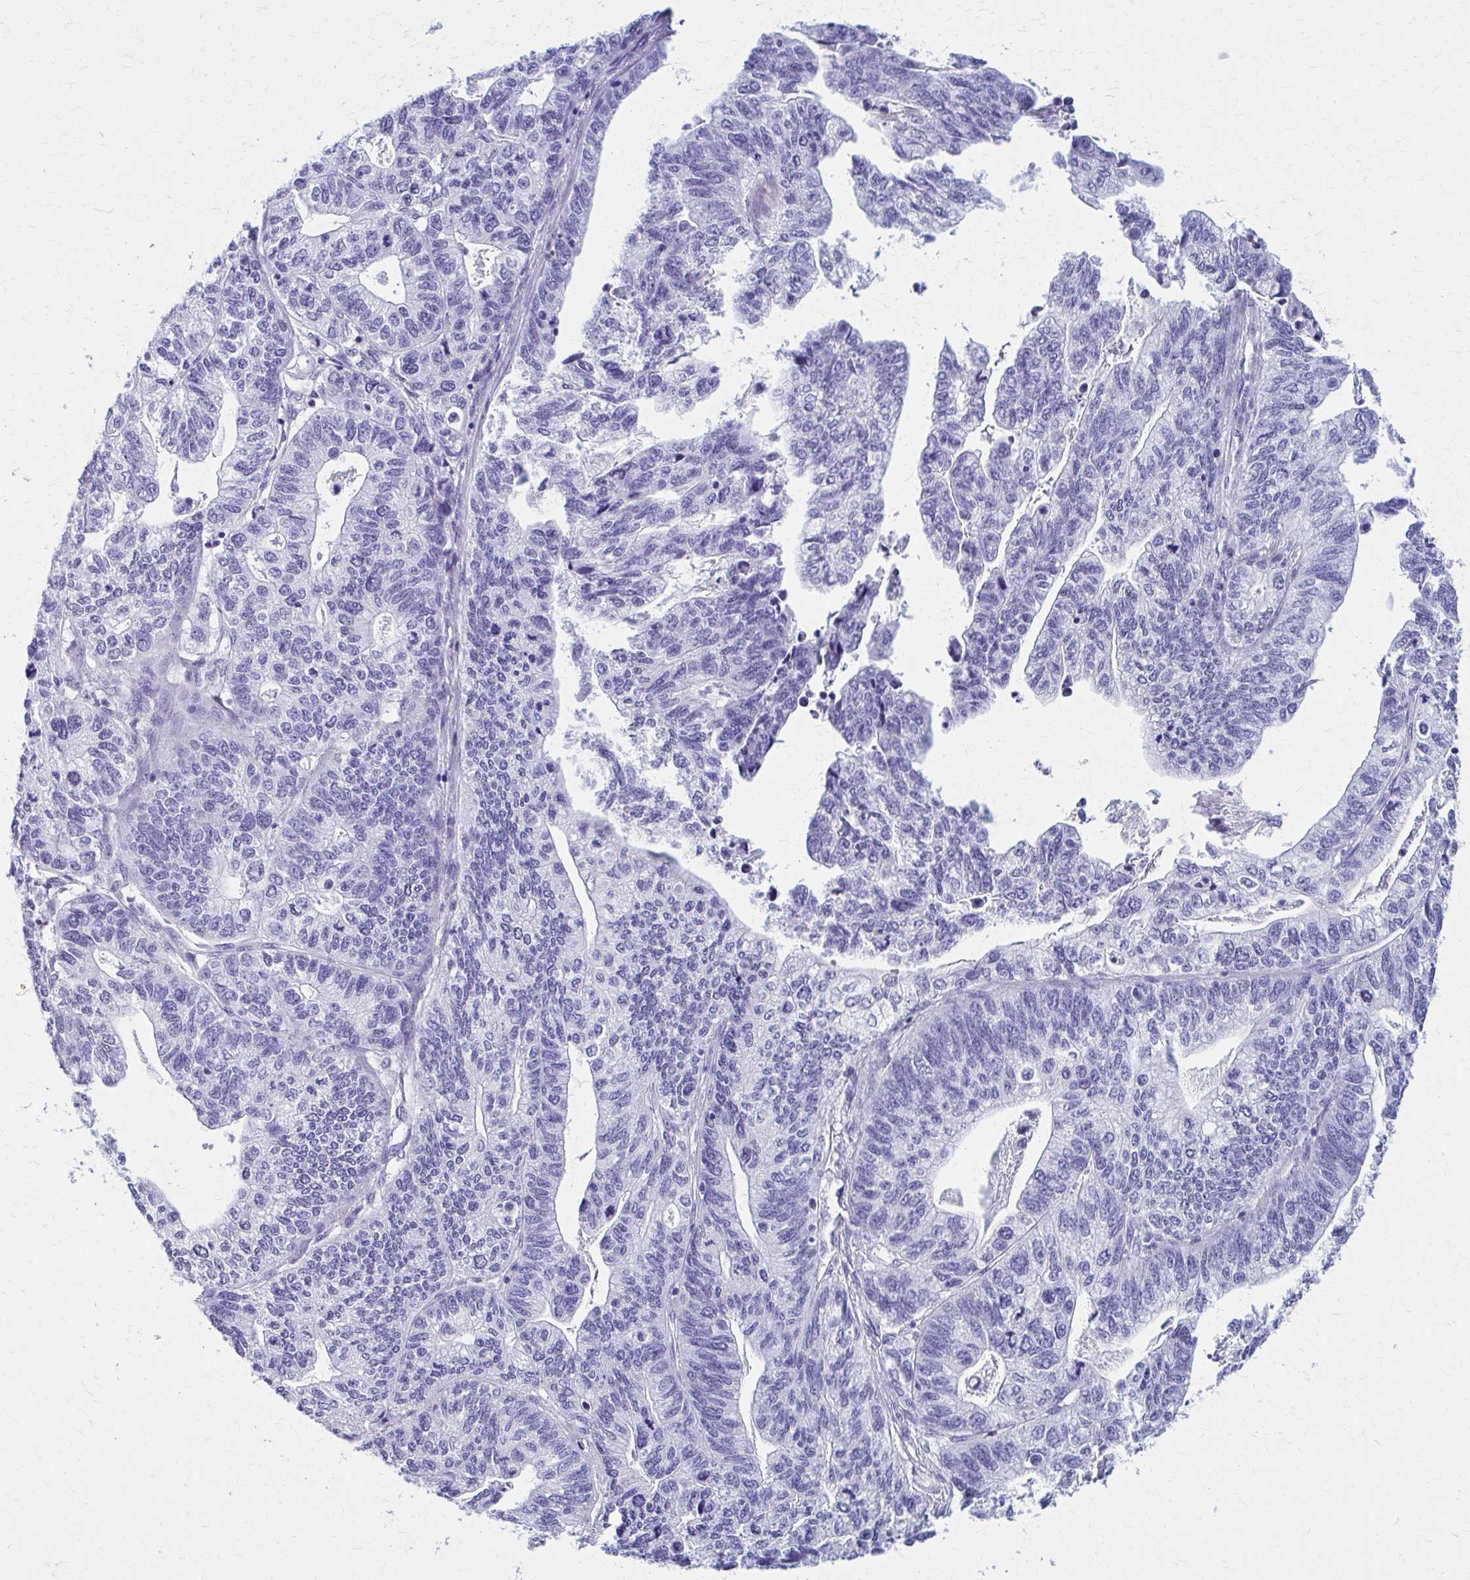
{"staining": {"intensity": "negative", "quantity": "none", "location": "none"}, "tissue": "stomach cancer", "cell_type": "Tumor cells", "image_type": "cancer", "snomed": [{"axis": "morphology", "description": "Adenocarcinoma, NOS"}, {"axis": "topography", "description": "Stomach, upper"}], "caption": "A high-resolution photomicrograph shows immunohistochemistry (IHC) staining of stomach cancer, which demonstrates no significant positivity in tumor cells.", "gene": "GFAP", "patient": {"sex": "female", "age": 67}}